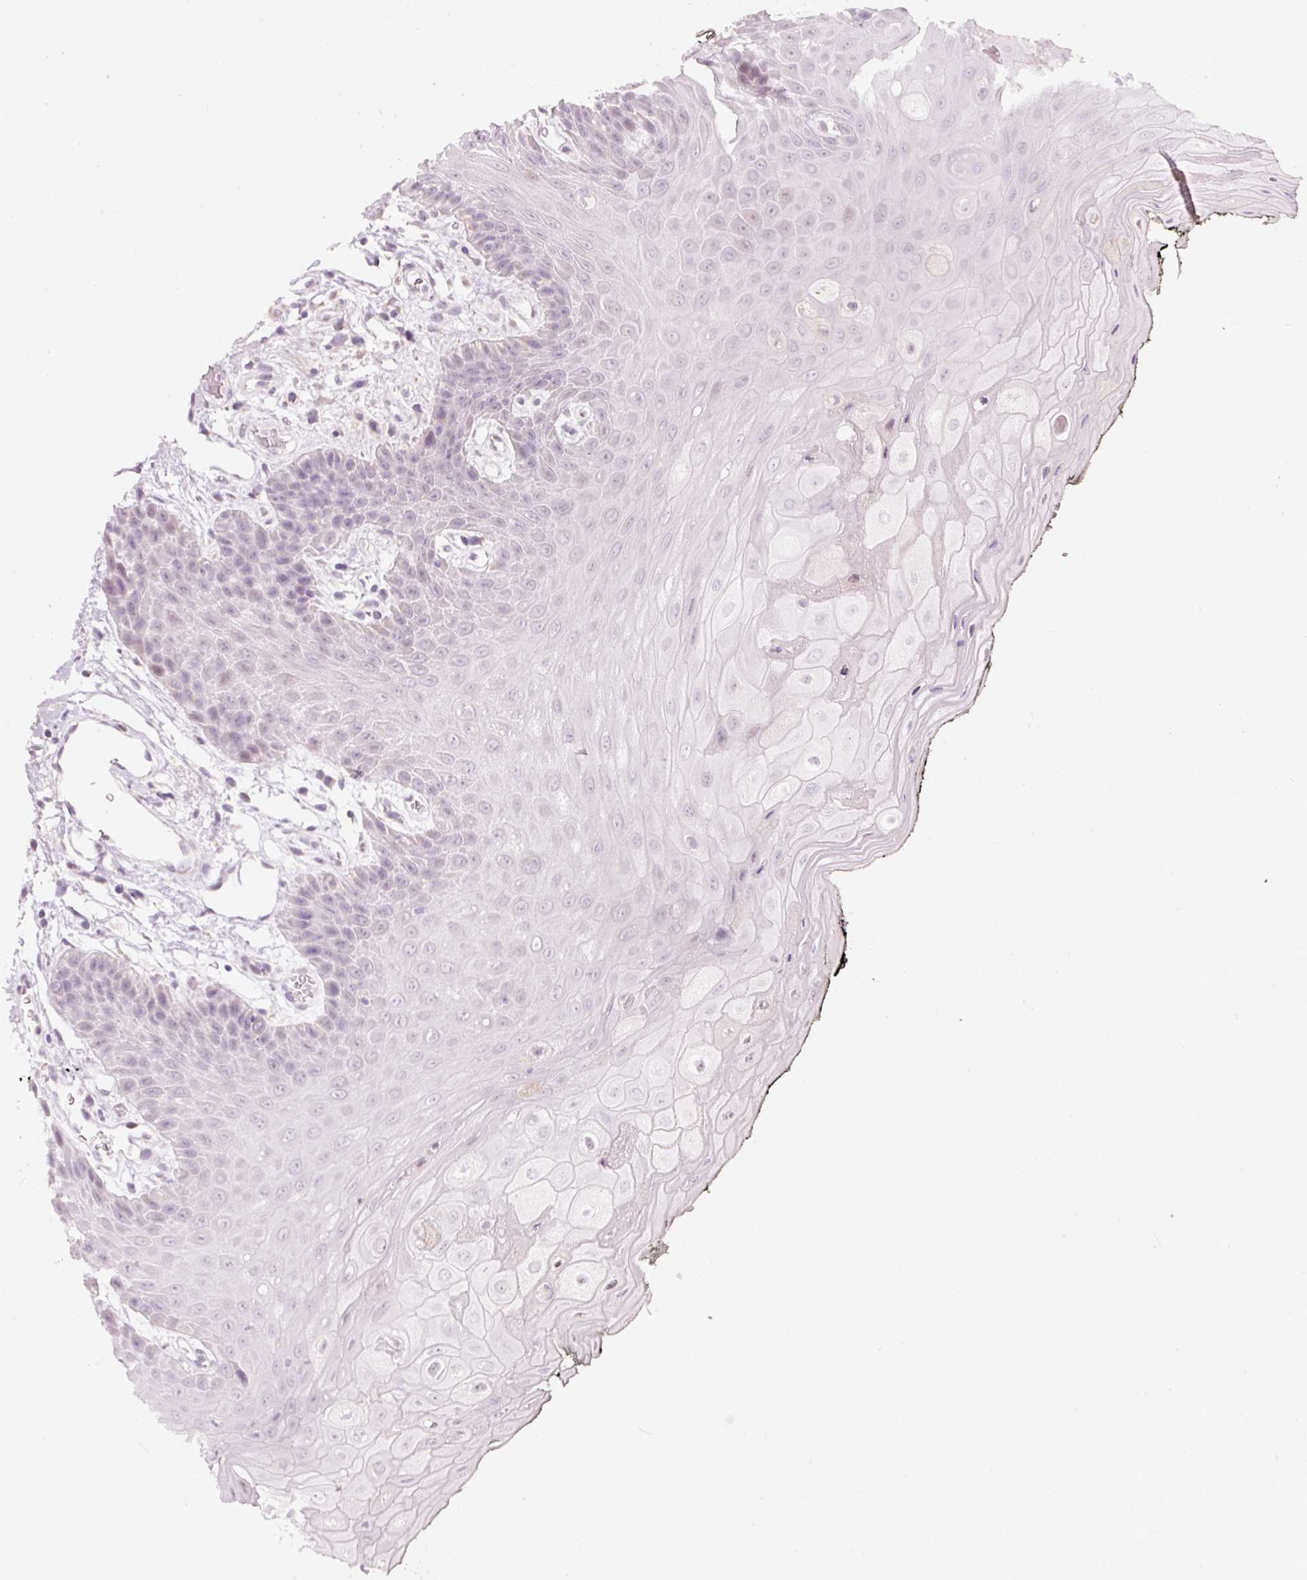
{"staining": {"intensity": "negative", "quantity": "none", "location": "none"}, "tissue": "oral mucosa", "cell_type": "Squamous epithelial cells", "image_type": "normal", "snomed": [{"axis": "morphology", "description": "Normal tissue, NOS"}, {"axis": "topography", "description": "Oral tissue"}, {"axis": "topography", "description": "Tounge, NOS"}], "caption": "Immunohistochemistry histopathology image of normal oral mucosa: oral mucosa stained with DAB reveals no significant protein expression in squamous epithelial cells. The staining was performed using DAB to visualize the protein expression in brown, while the nuclei were stained in blue with hematoxylin (Magnification: 20x).", "gene": "RNF39", "patient": {"sex": "female", "age": 59}}